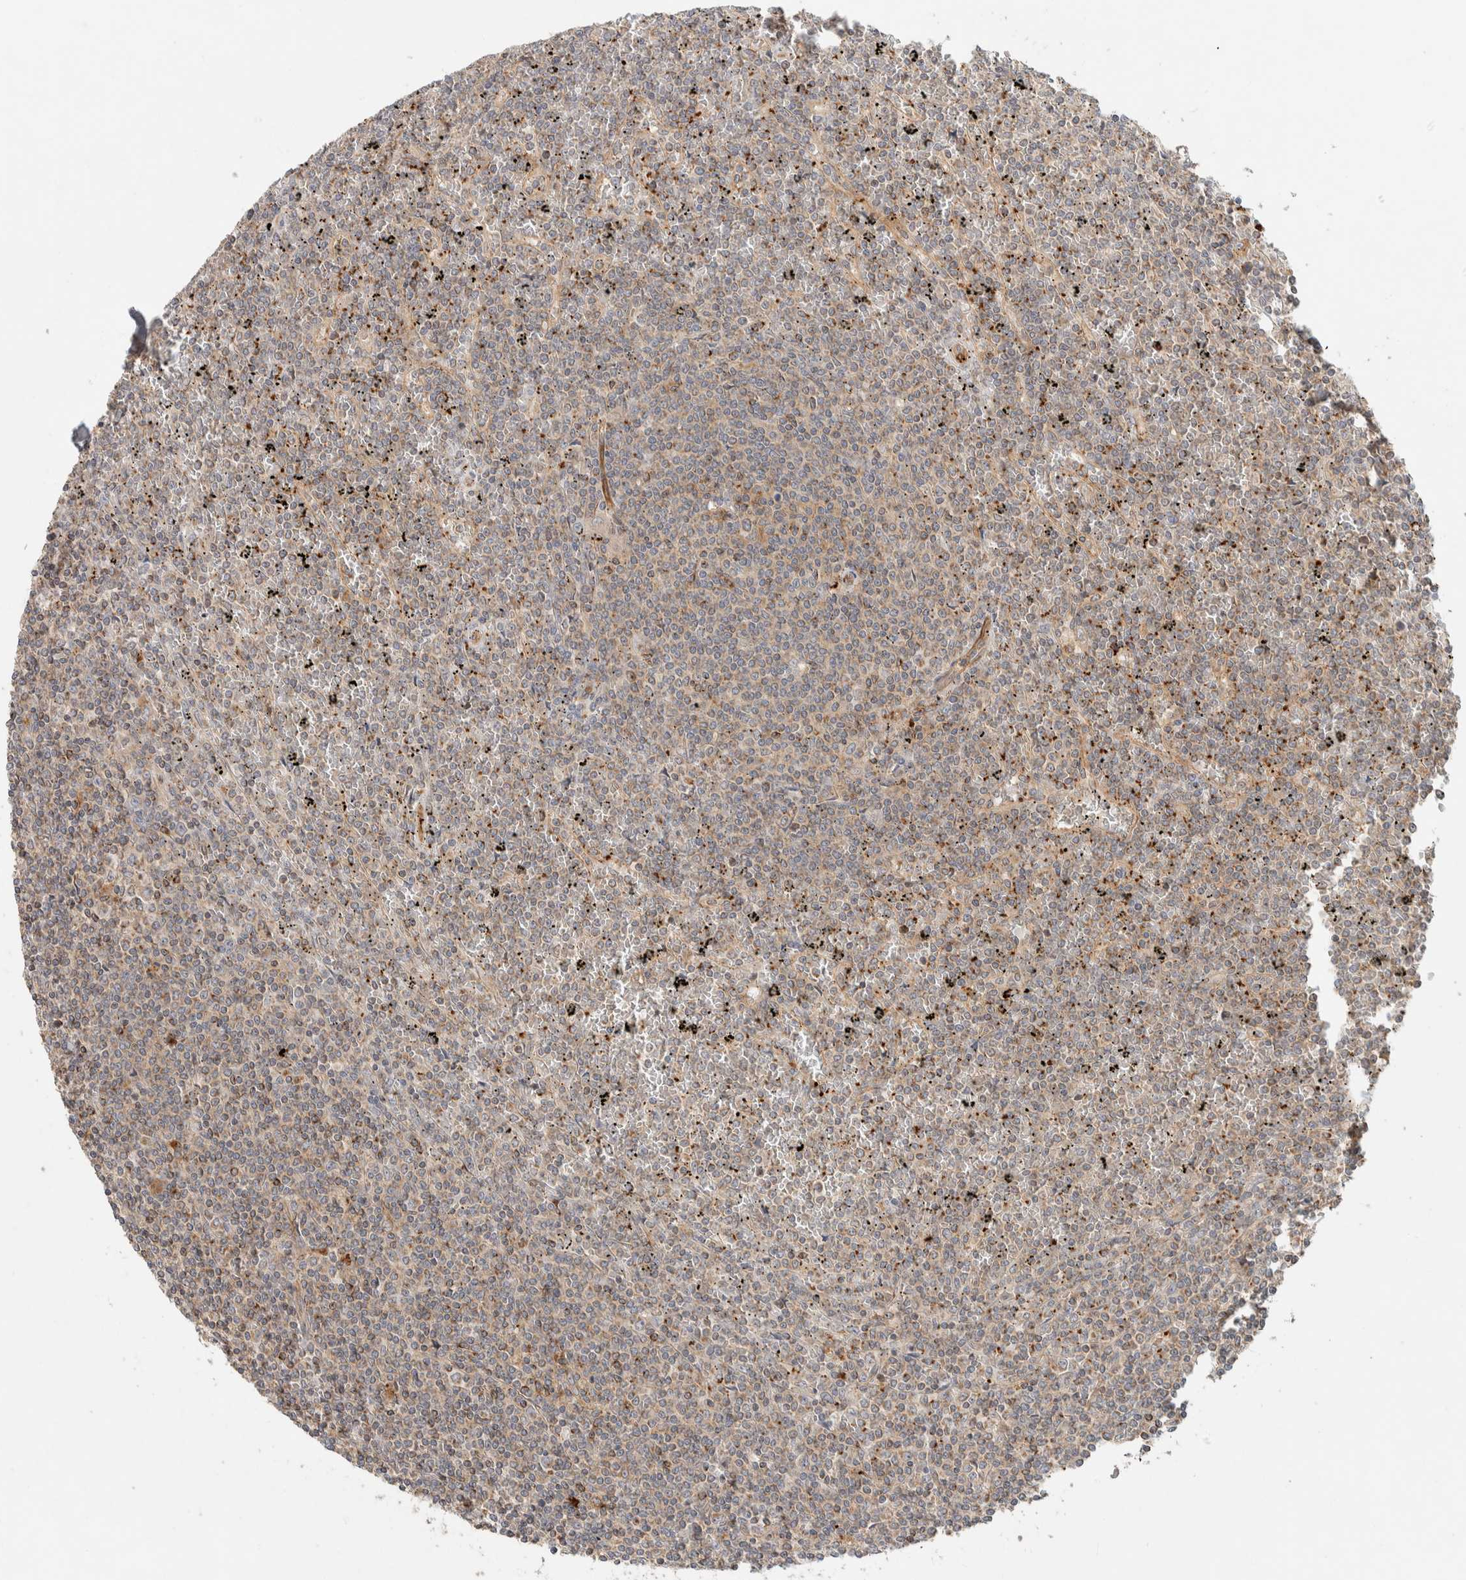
{"staining": {"intensity": "weak", "quantity": "<25%", "location": "cytoplasmic/membranous"}, "tissue": "lymphoma", "cell_type": "Tumor cells", "image_type": "cancer", "snomed": [{"axis": "morphology", "description": "Malignant lymphoma, non-Hodgkin's type, Low grade"}, {"axis": "topography", "description": "Spleen"}], "caption": "The image demonstrates no significant positivity in tumor cells of lymphoma.", "gene": "KIF9", "patient": {"sex": "female", "age": 19}}